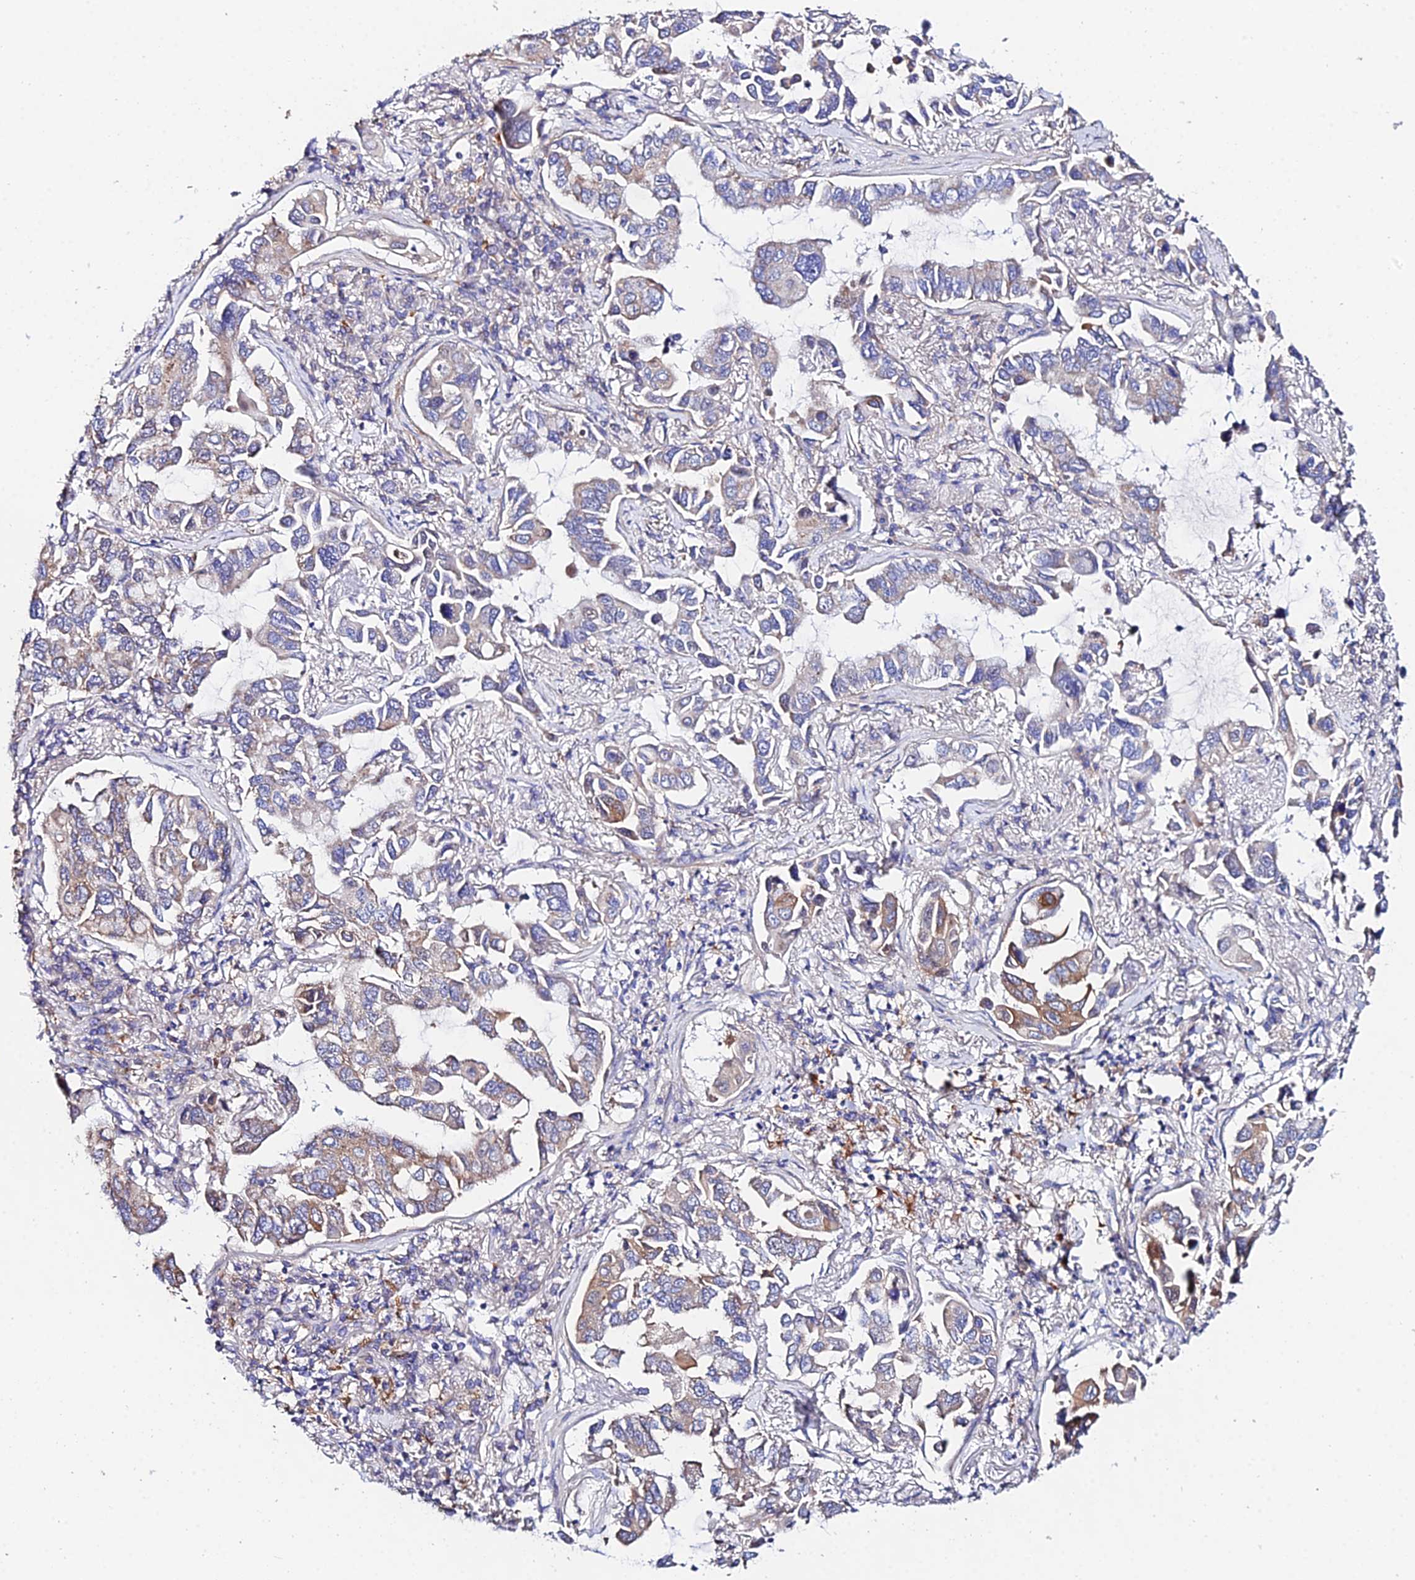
{"staining": {"intensity": "moderate", "quantity": "<25%", "location": "cytoplasmic/membranous"}, "tissue": "lung cancer", "cell_type": "Tumor cells", "image_type": "cancer", "snomed": [{"axis": "morphology", "description": "Adenocarcinoma, NOS"}, {"axis": "topography", "description": "Lung"}], "caption": "Immunohistochemical staining of human lung adenocarcinoma shows moderate cytoplasmic/membranous protein expression in about <25% of tumor cells.", "gene": "PPP2R2C", "patient": {"sex": "male", "age": 64}}